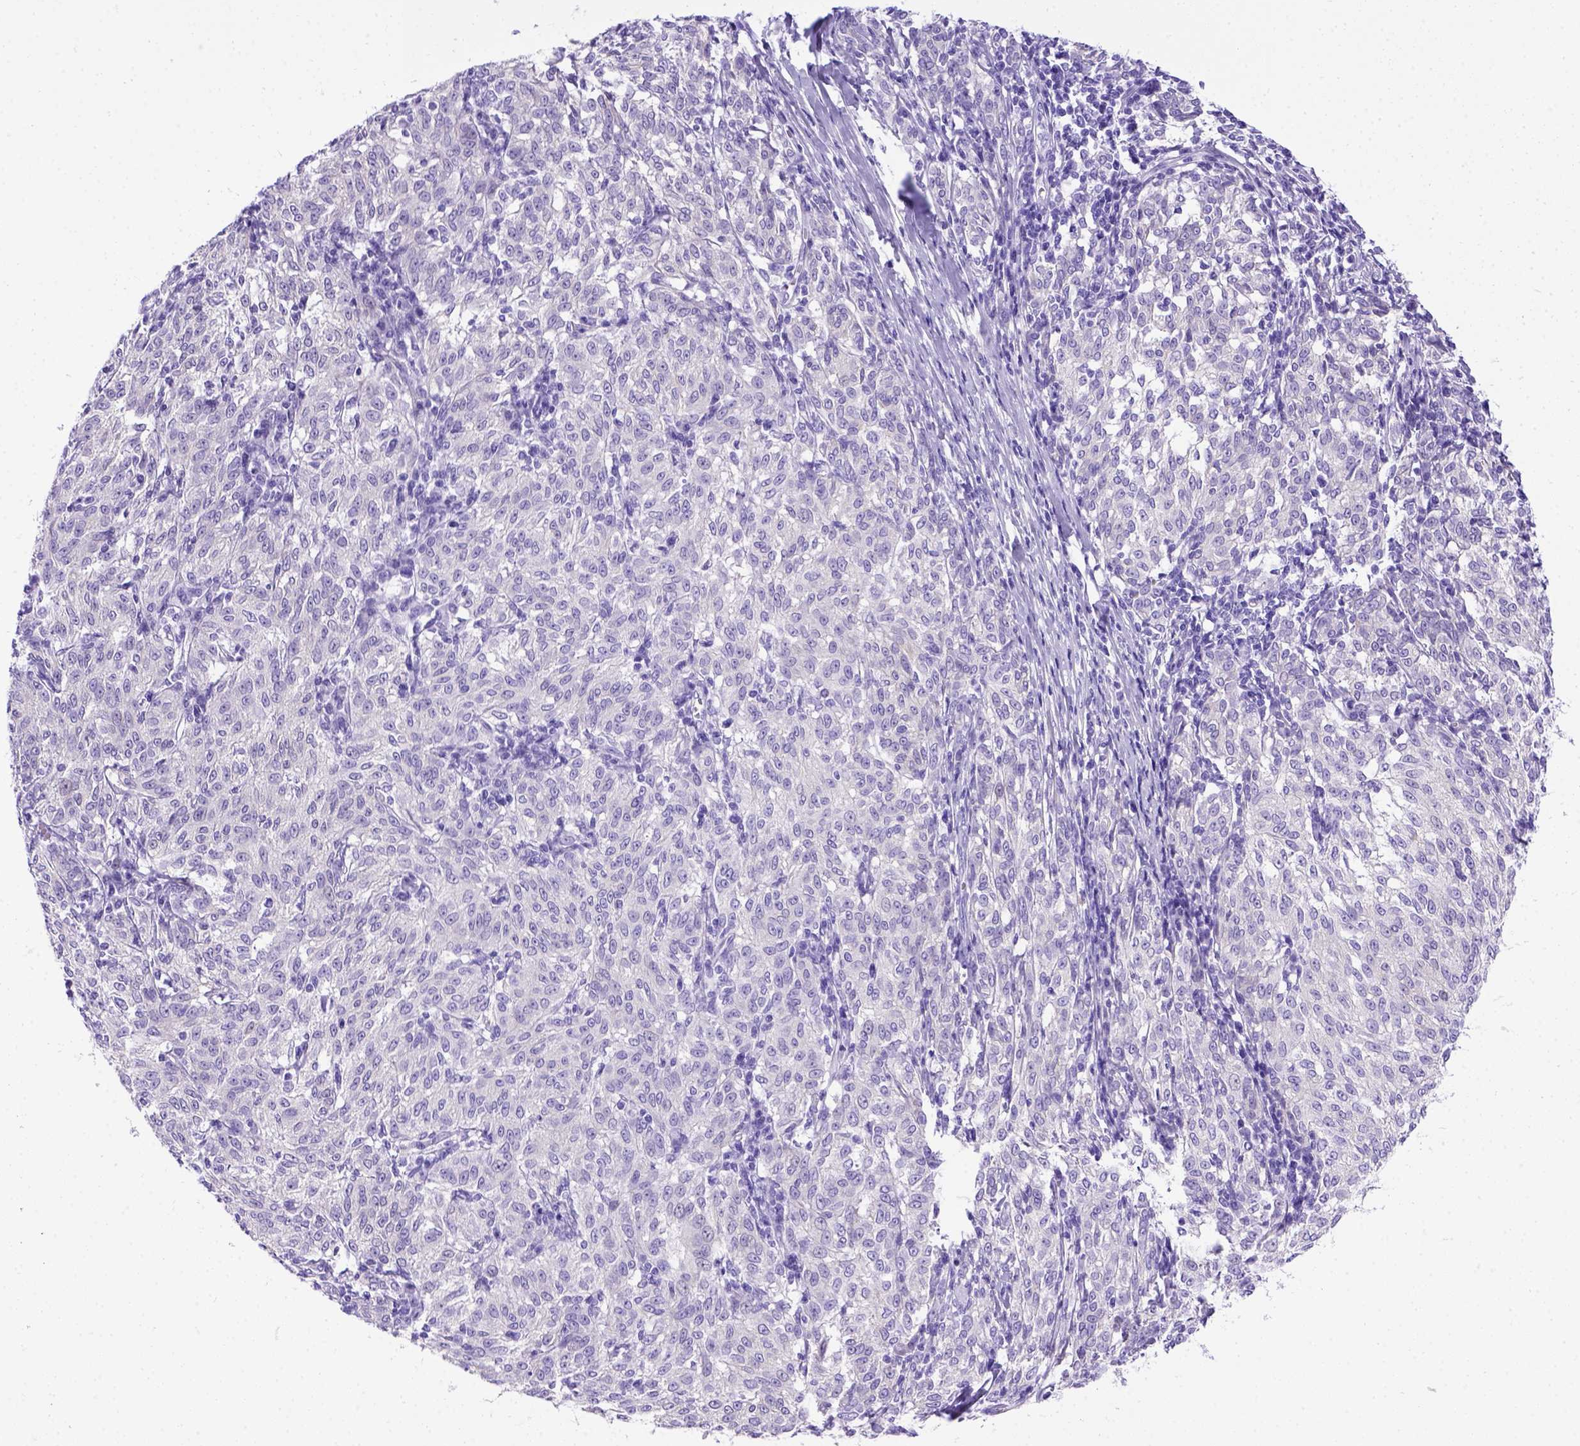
{"staining": {"intensity": "negative", "quantity": "none", "location": "none"}, "tissue": "melanoma", "cell_type": "Tumor cells", "image_type": "cancer", "snomed": [{"axis": "morphology", "description": "Malignant melanoma, NOS"}, {"axis": "topography", "description": "Skin"}], "caption": "Immunohistochemistry histopathology image of human malignant melanoma stained for a protein (brown), which exhibits no staining in tumor cells.", "gene": "ADAM12", "patient": {"sex": "female", "age": 72}}